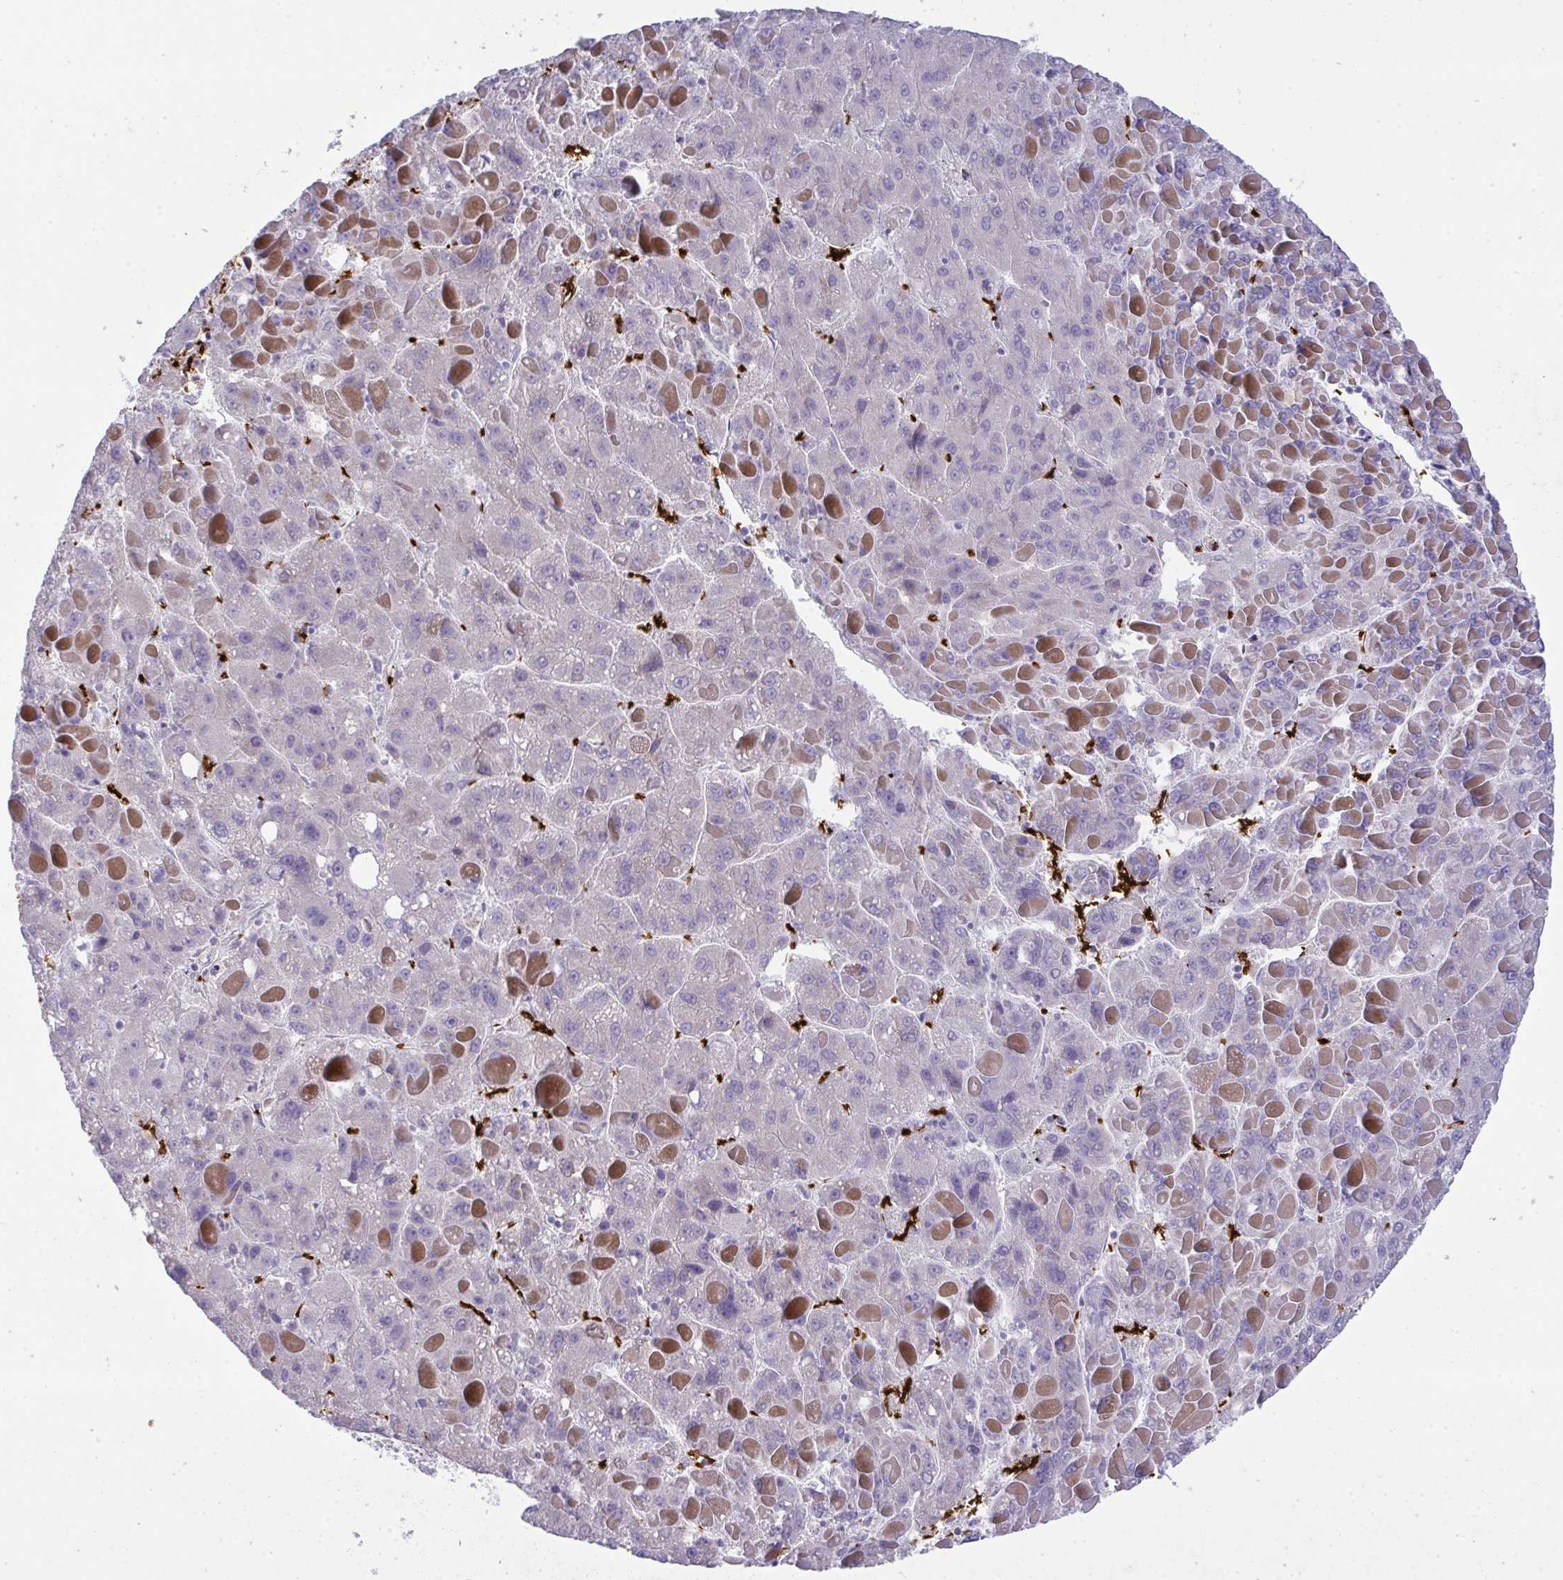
{"staining": {"intensity": "negative", "quantity": "none", "location": "none"}, "tissue": "liver cancer", "cell_type": "Tumor cells", "image_type": "cancer", "snomed": [{"axis": "morphology", "description": "Carcinoma, Hepatocellular, NOS"}, {"axis": "topography", "description": "Liver"}], "caption": "This is an IHC image of human hepatocellular carcinoma (liver). There is no staining in tumor cells.", "gene": "SPTB", "patient": {"sex": "female", "age": 82}}